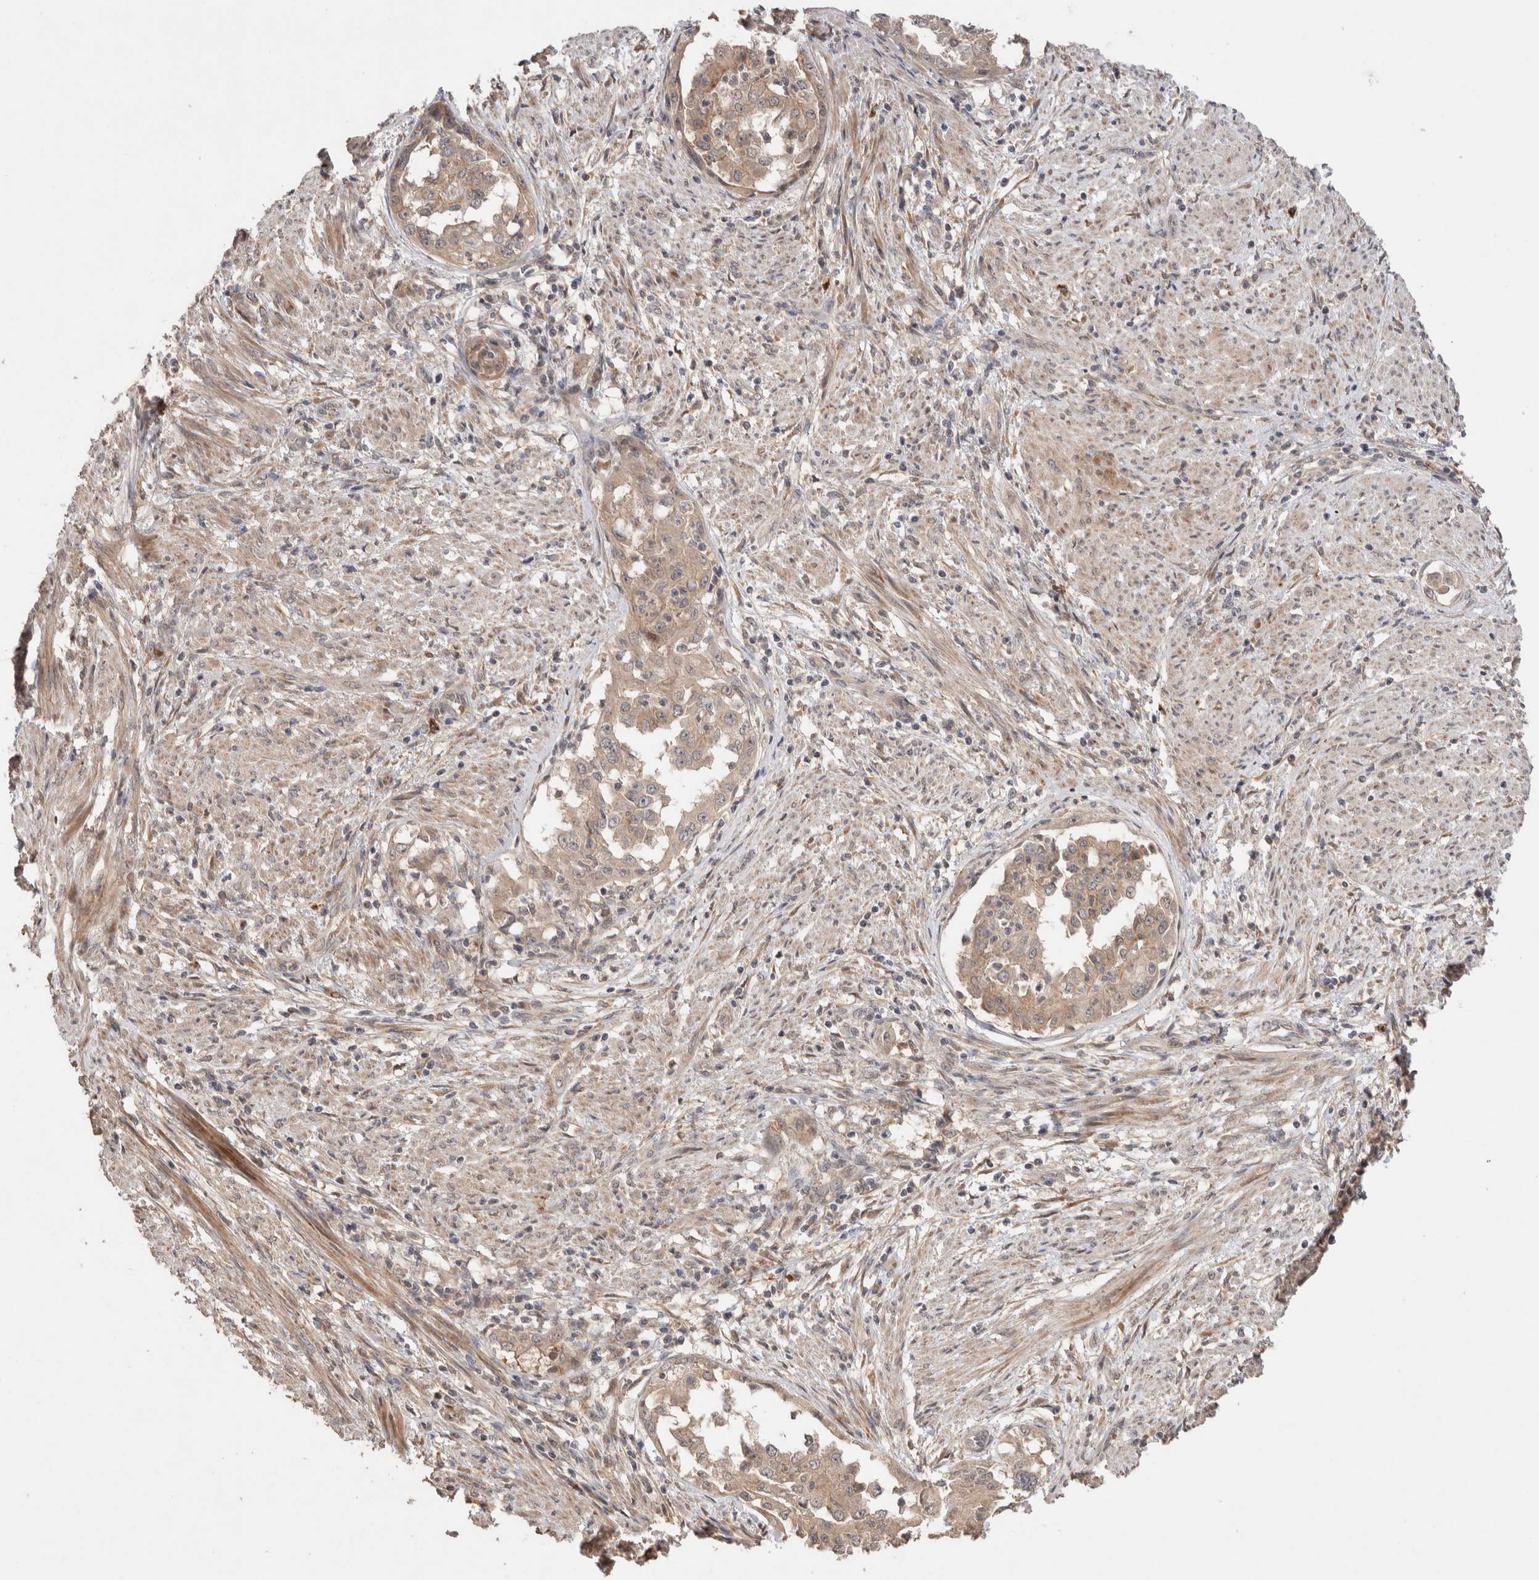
{"staining": {"intensity": "weak", "quantity": ">75%", "location": "cytoplasmic/membranous"}, "tissue": "endometrial cancer", "cell_type": "Tumor cells", "image_type": "cancer", "snomed": [{"axis": "morphology", "description": "Adenocarcinoma, NOS"}, {"axis": "topography", "description": "Endometrium"}], "caption": "A photomicrograph of human endometrial cancer (adenocarcinoma) stained for a protein demonstrates weak cytoplasmic/membranous brown staining in tumor cells. (DAB = brown stain, brightfield microscopy at high magnification).", "gene": "CASK", "patient": {"sex": "female", "age": 85}}